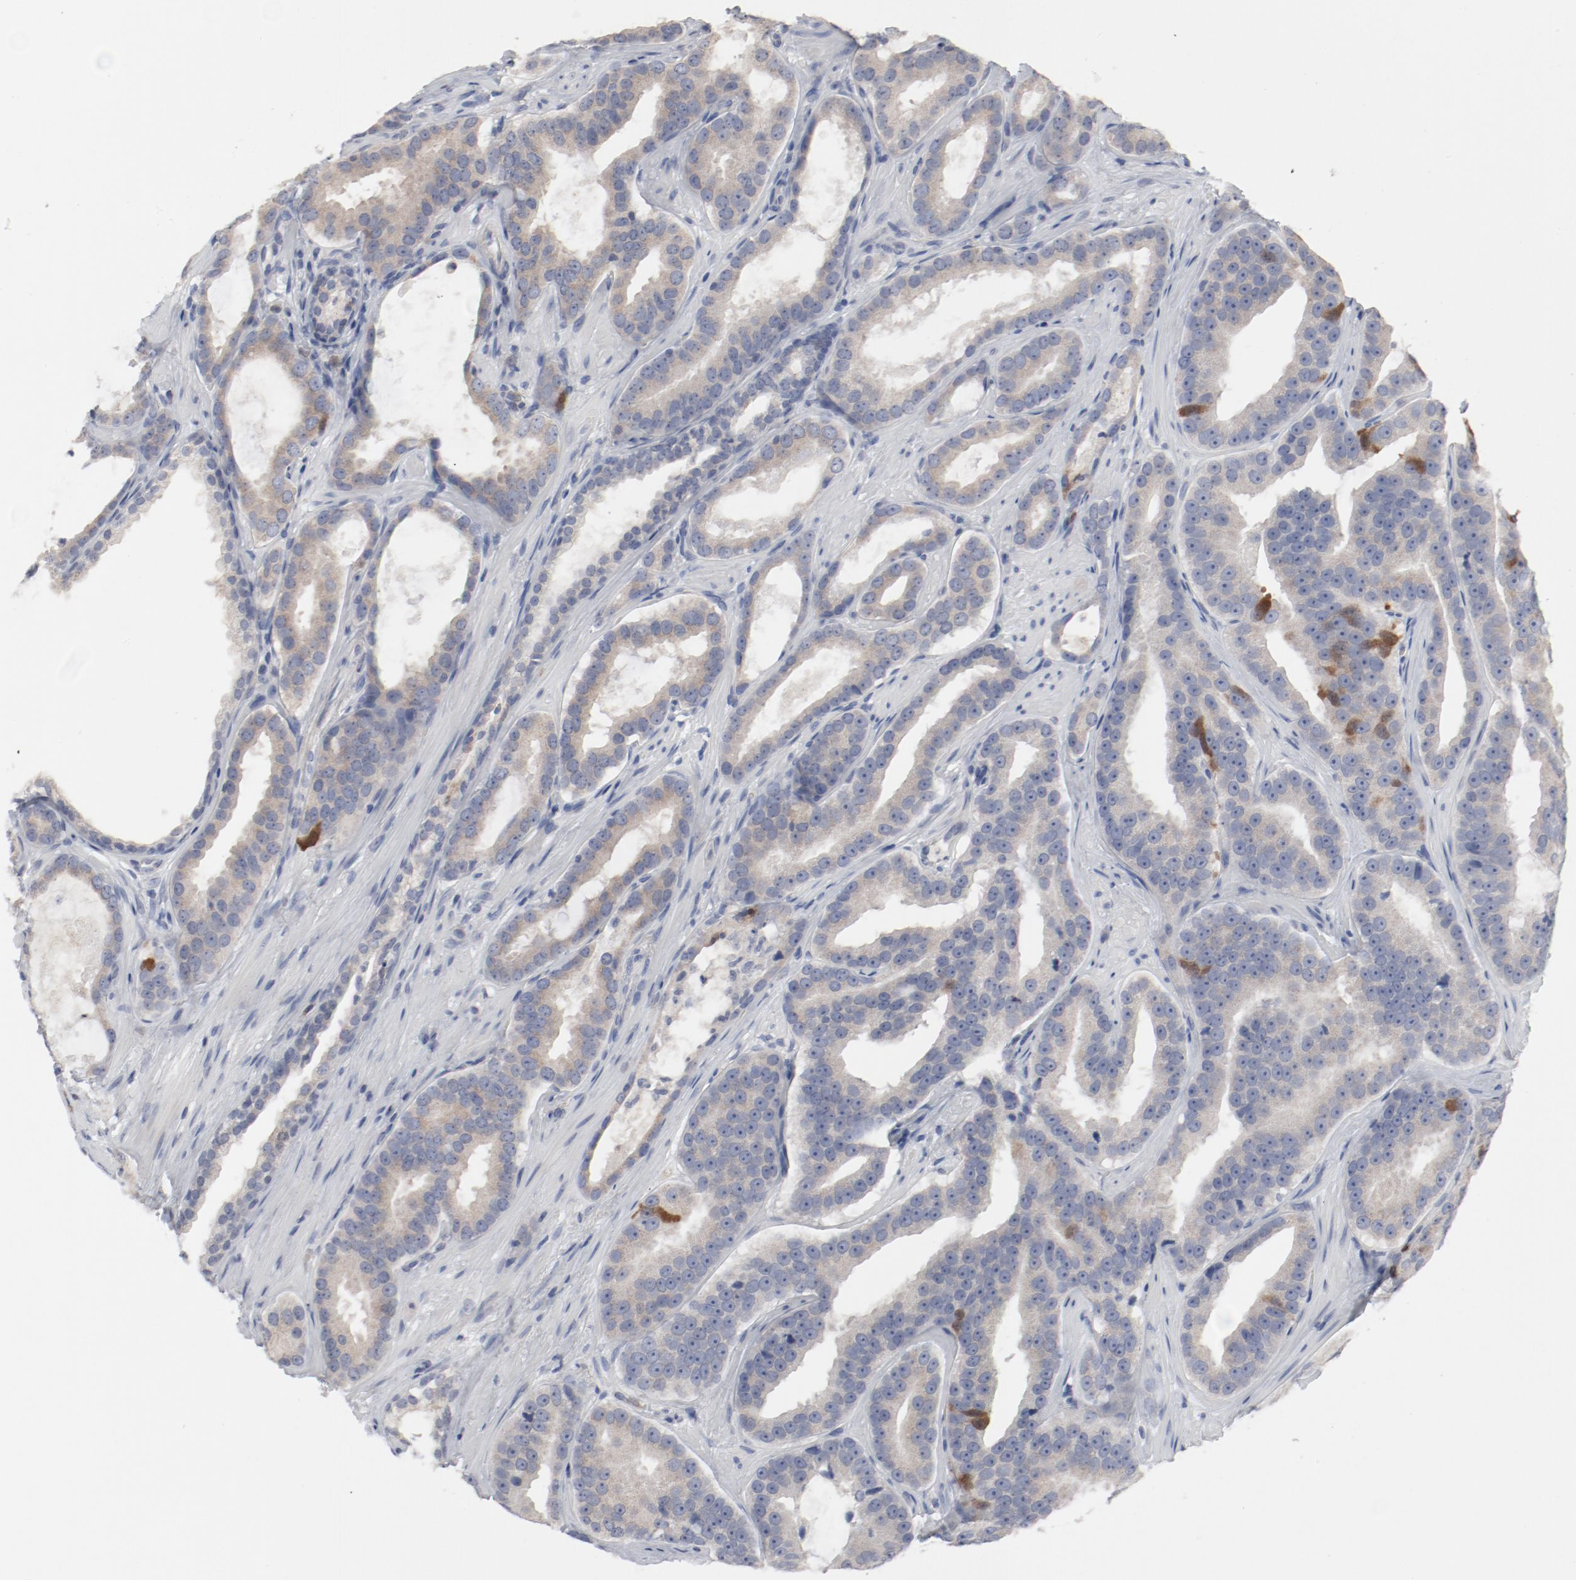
{"staining": {"intensity": "moderate", "quantity": ">75%", "location": "cytoplasmic/membranous"}, "tissue": "prostate cancer", "cell_type": "Tumor cells", "image_type": "cancer", "snomed": [{"axis": "morphology", "description": "Adenocarcinoma, Low grade"}, {"axis": "topography", "description": "Prostate"}], "caption": "This is a micrograph of immunohistochemistry (IHC) staining of prostate cancer, which shows moderate staining in the cytoplasmic/membranous of tumor cells.", "gene": "CDK1", "patient": {"sex": "male", "age": 59}}